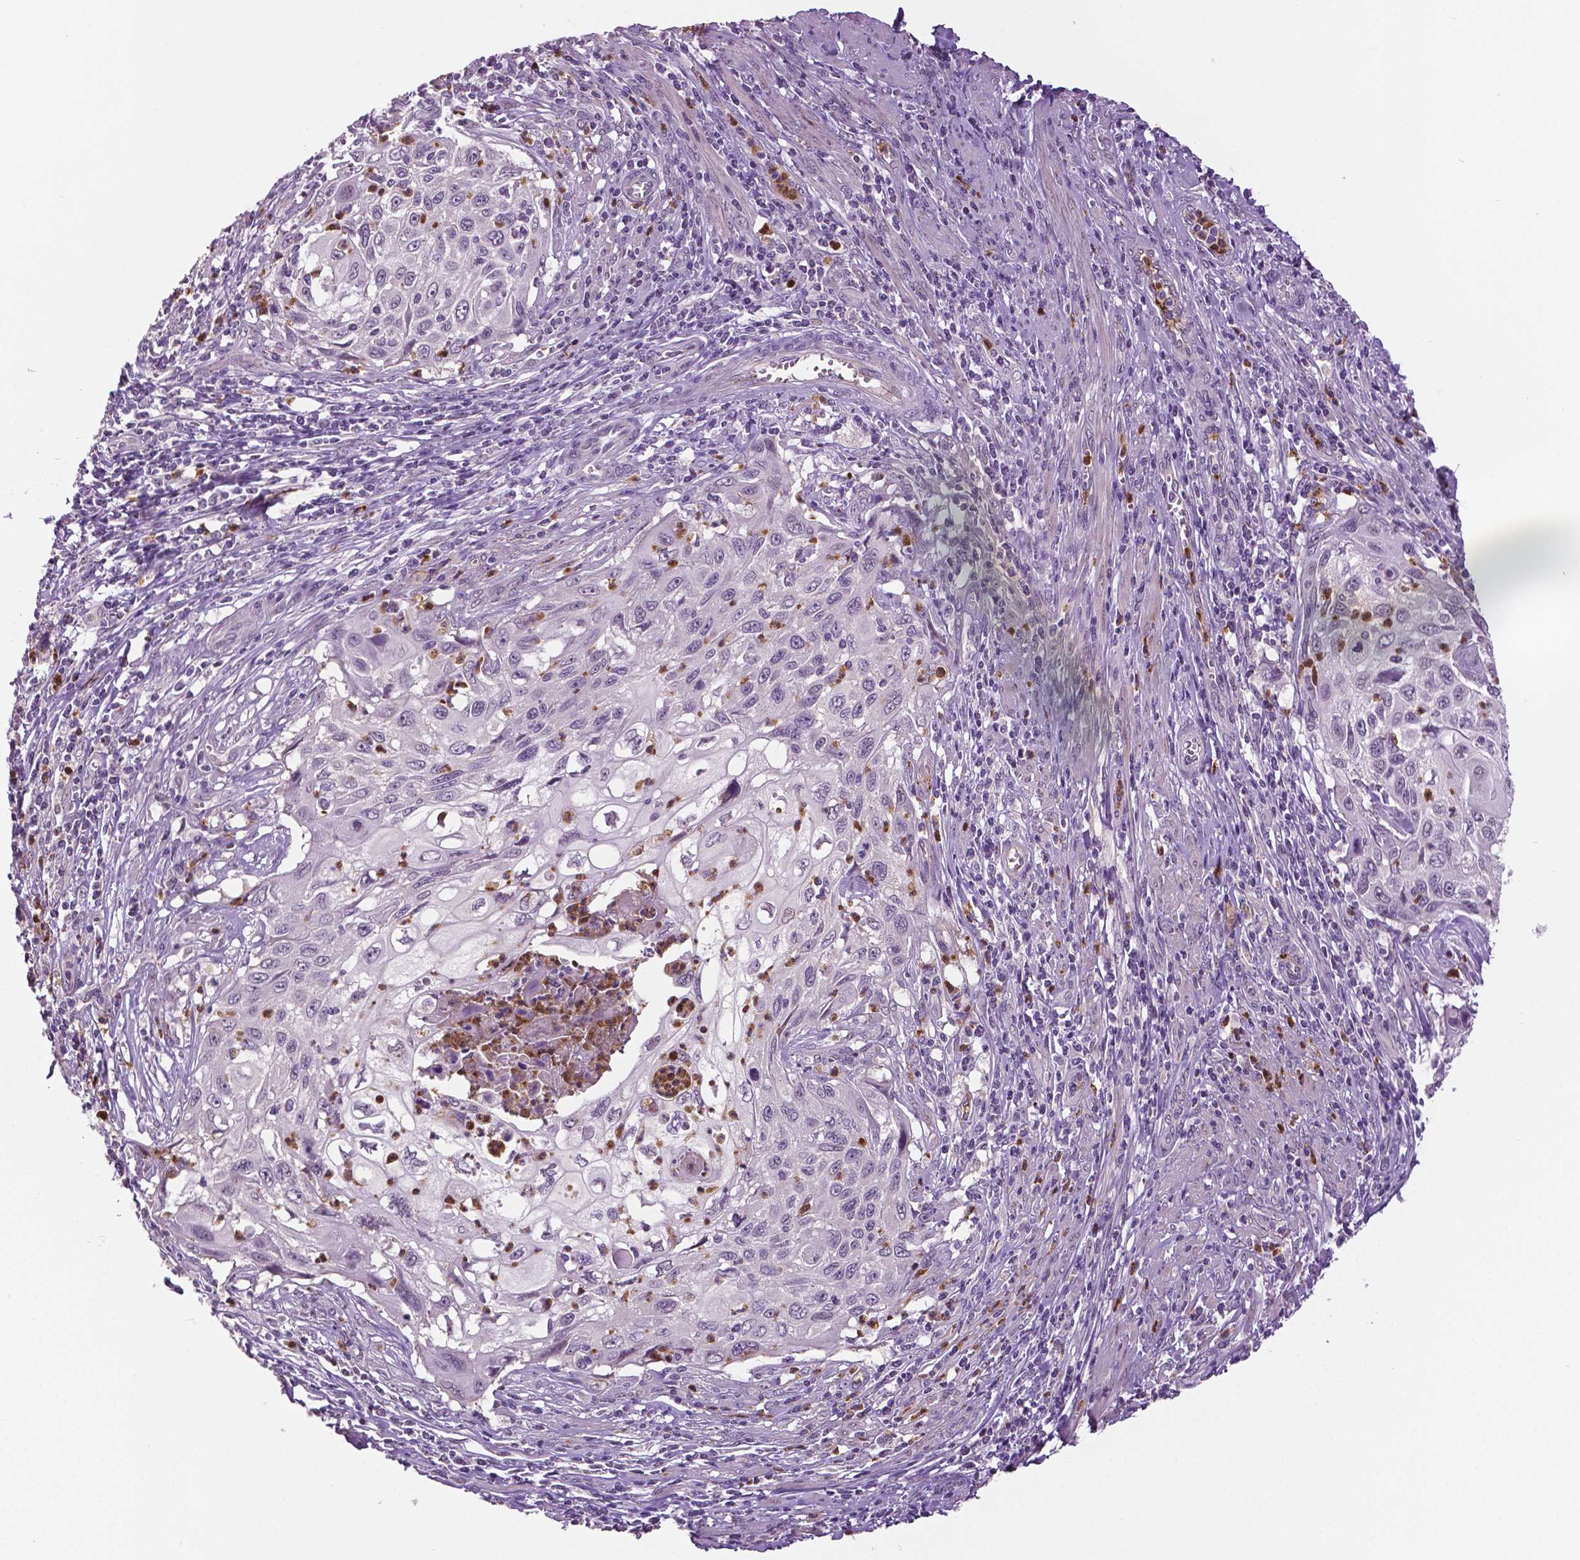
{"staining": {"intensity": "negative", "quantity": "none", "location": "none"}, "tissue": "cervical cancer", "cell_type": "Tumor cells", "image_type": "cancer", "snomed": [{"axis": "morphology", "description": "Squamous cell carcinoma, NOS"}, {"axis": "topography", "description": "Cervix"}], "caption": "Tumor cells show no significant protein staining in cervical cancer (squamous cell carcinoma).", "gene": "PTPN5", "patient": {"sex": "female", "age": 70}}